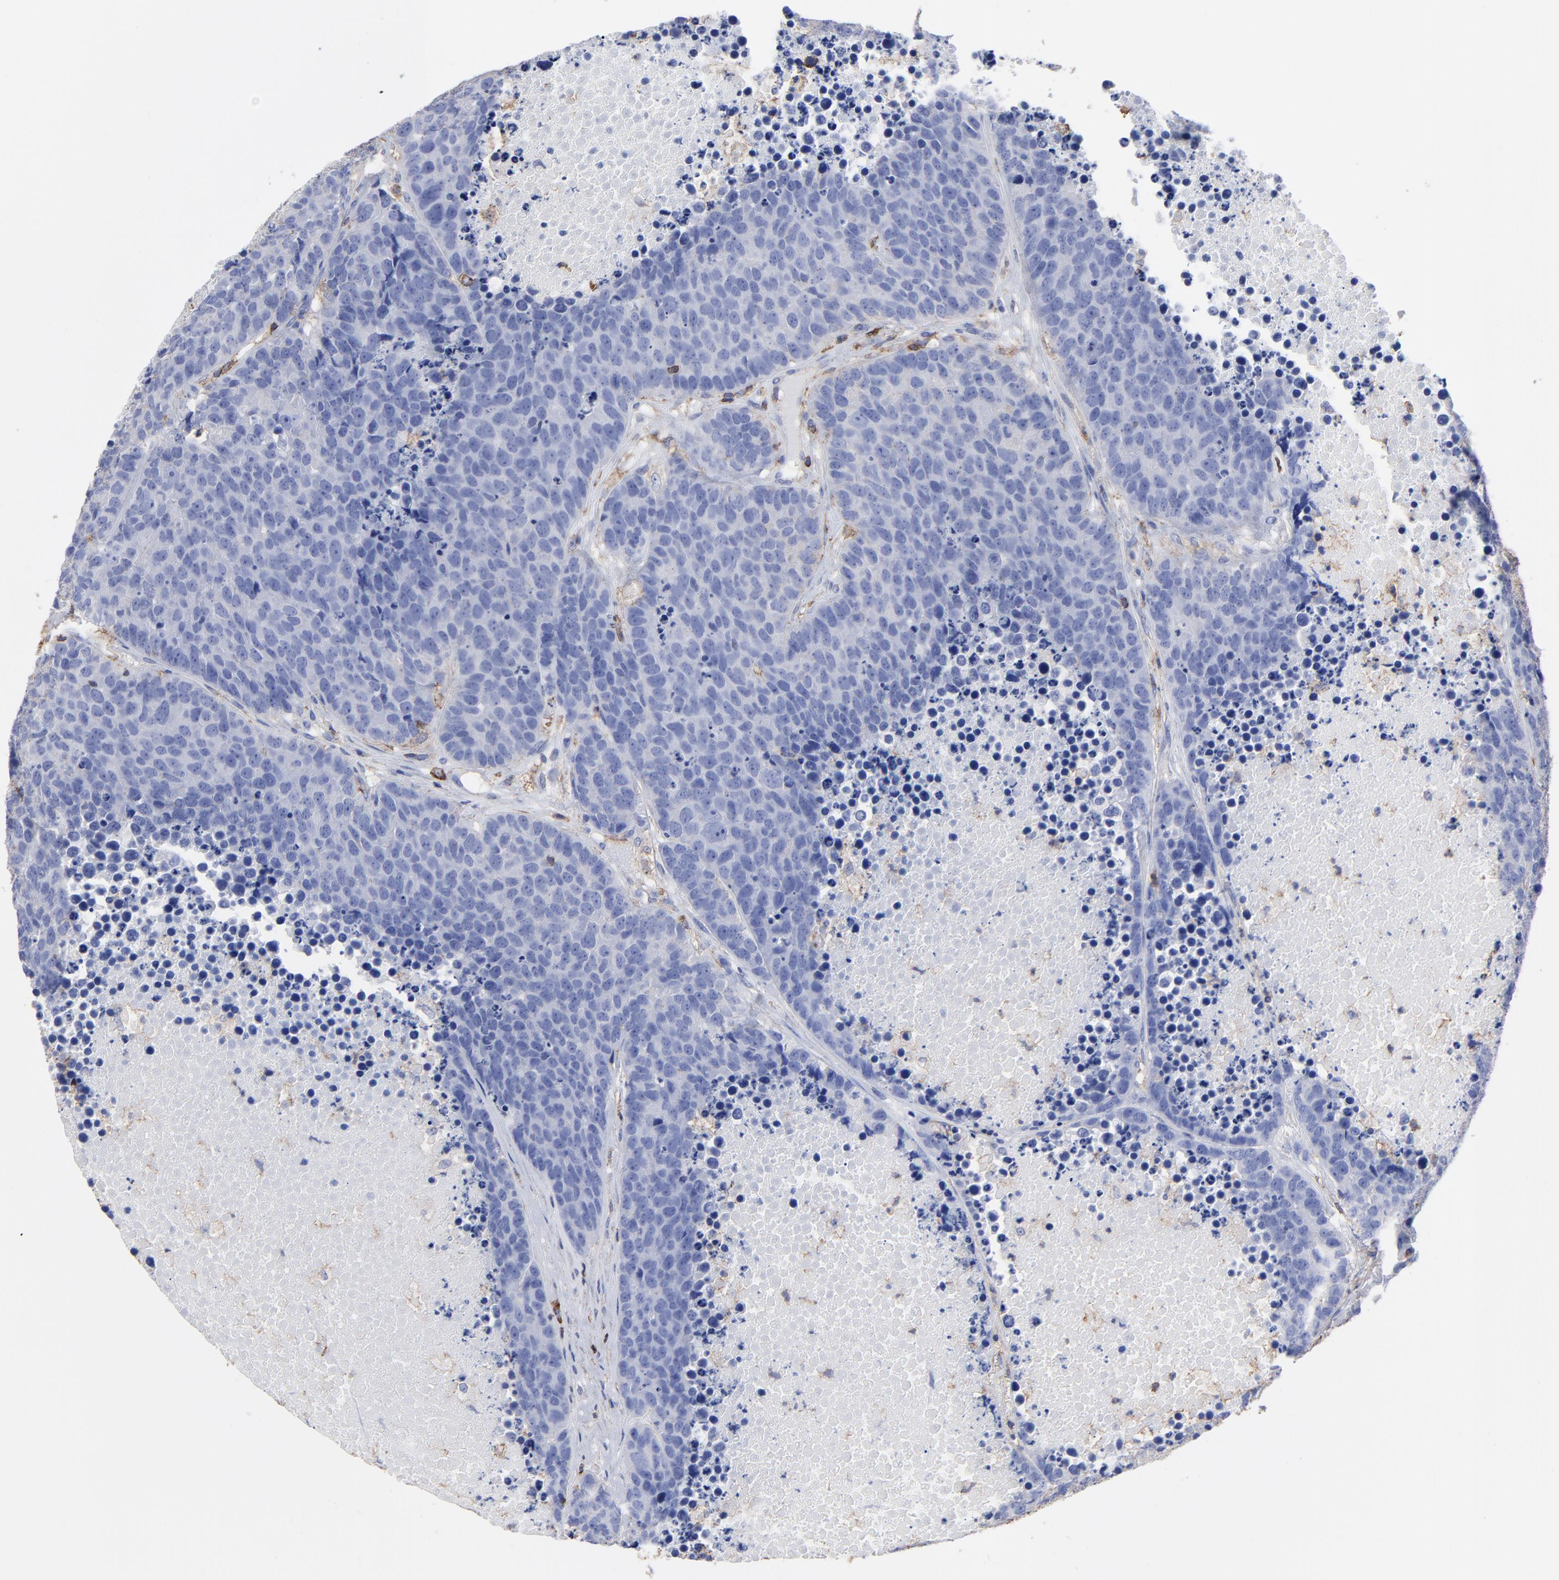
{"staining": {"intensity": "weak", "quantity": "<25%", "location": "cytoplasmic/membranous"}, "tissue": "carcinoid", "cell_type": "Tumor cells", "image_type": "cancer", "snomed": [{"axis": "morphology", "description": "Carcinoid, malignant, NOS"}, {"axis": "topography", "description": "Lung"}], "caption": "Tumor cells are negative for protein expression in human carcinoid. (DAB (3,3'-diaminobenzidine) immunohistochemistry visualized using brightfield microscopy, high magnification).", "gene": "ASL", "patient": {"sex": "male", "age": 60}}